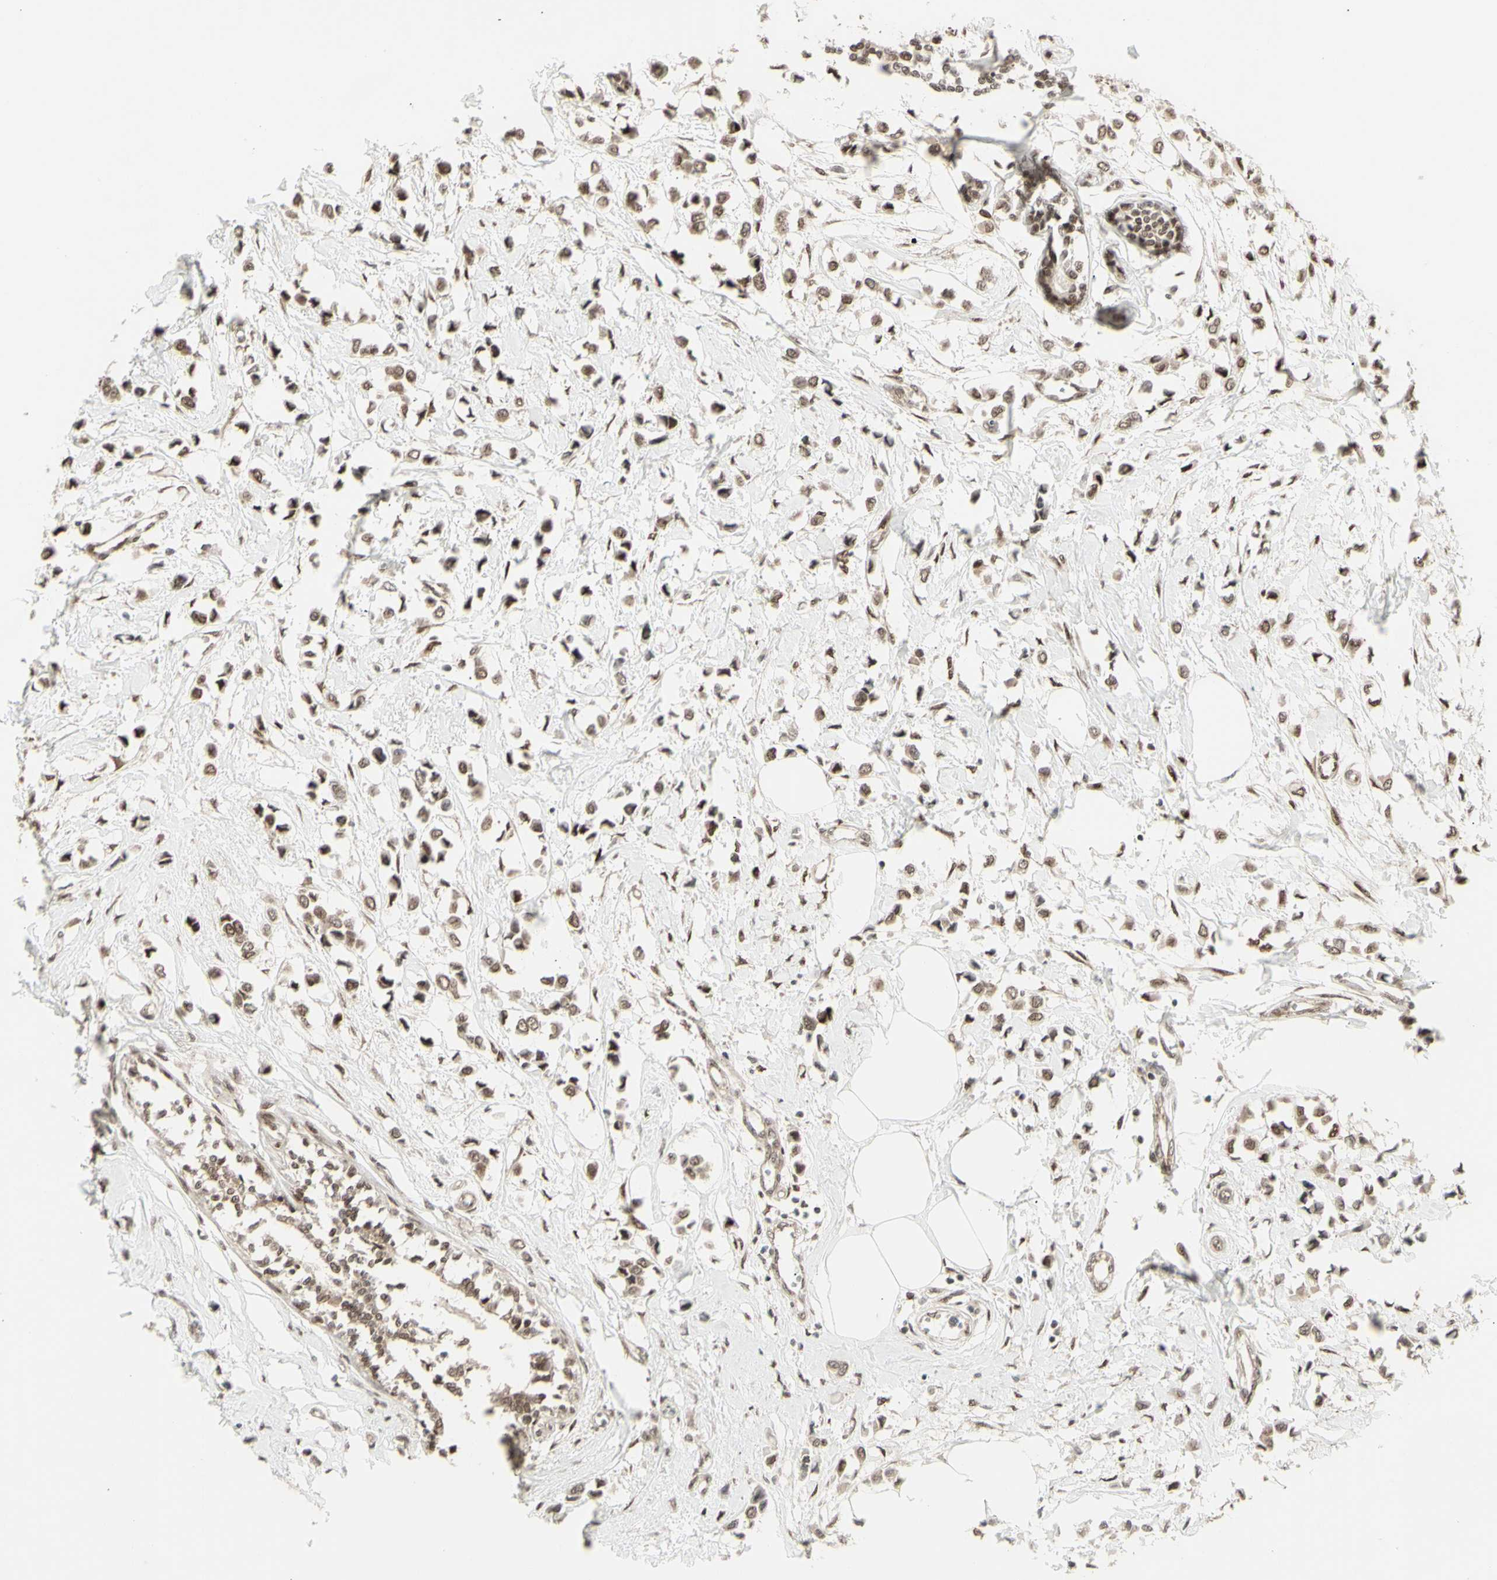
{"staining": {"intensity": "moderate", "quantity": ">75%", "location": "cytoplasmic/membranous,nuclear"}, "tissue": "breast cancer", "cell_type": "Tumor cells", "image_type": "cancer", "snomed": [{"axis": "morphology", "description": "Lobular carcinoma"}, {"axis": "topography", "description": "Breast"}], "caption": "Immunohistochemical staining of breast cancer exhibits medium levels of moderate cytoplasmic/membranous and nuclear staining in approximately >75% of tumor cells.", "gene": "CBX1", "patient": {"sex": "female", "age": 51}}